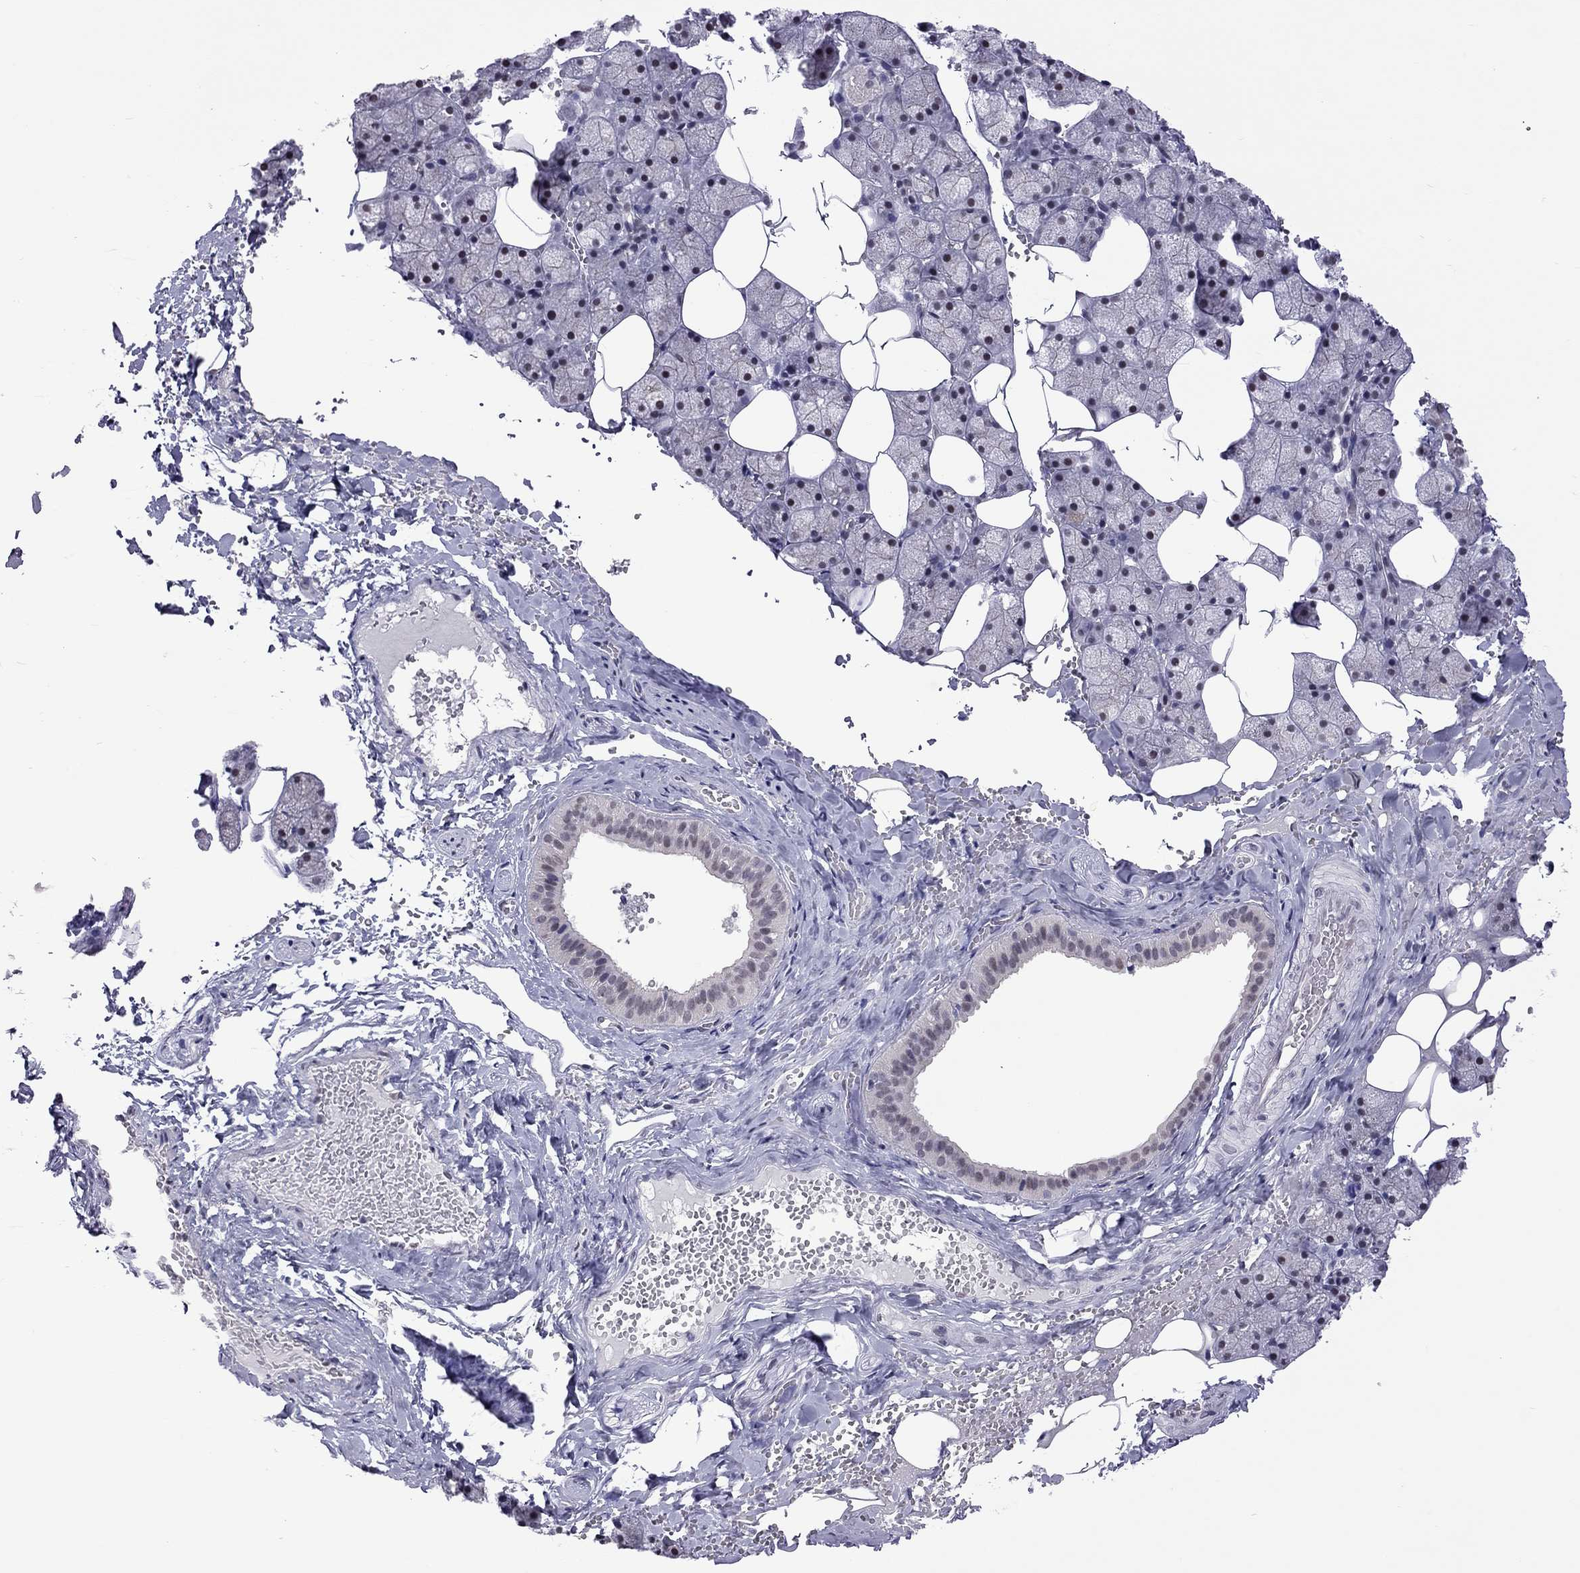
{"staining": {"intensity": "negative", "quantity": "none", "location": "none"}, "tissue": "salivary gland", "cell_type": "Glandular cells", "image_type": "normal", "snomed": [{"axis": "morphology", "description": "Normal tissue, NOS"}, {"axis": "topography", "description": "Salivary gland"}], "caption": "This is a micrograph of IHC staining of unremarkable salivary gland, which shows no positivity in glandular cells.", "gene": "PPP1R3A", "patient": {"sex": "male", "age": 38}}